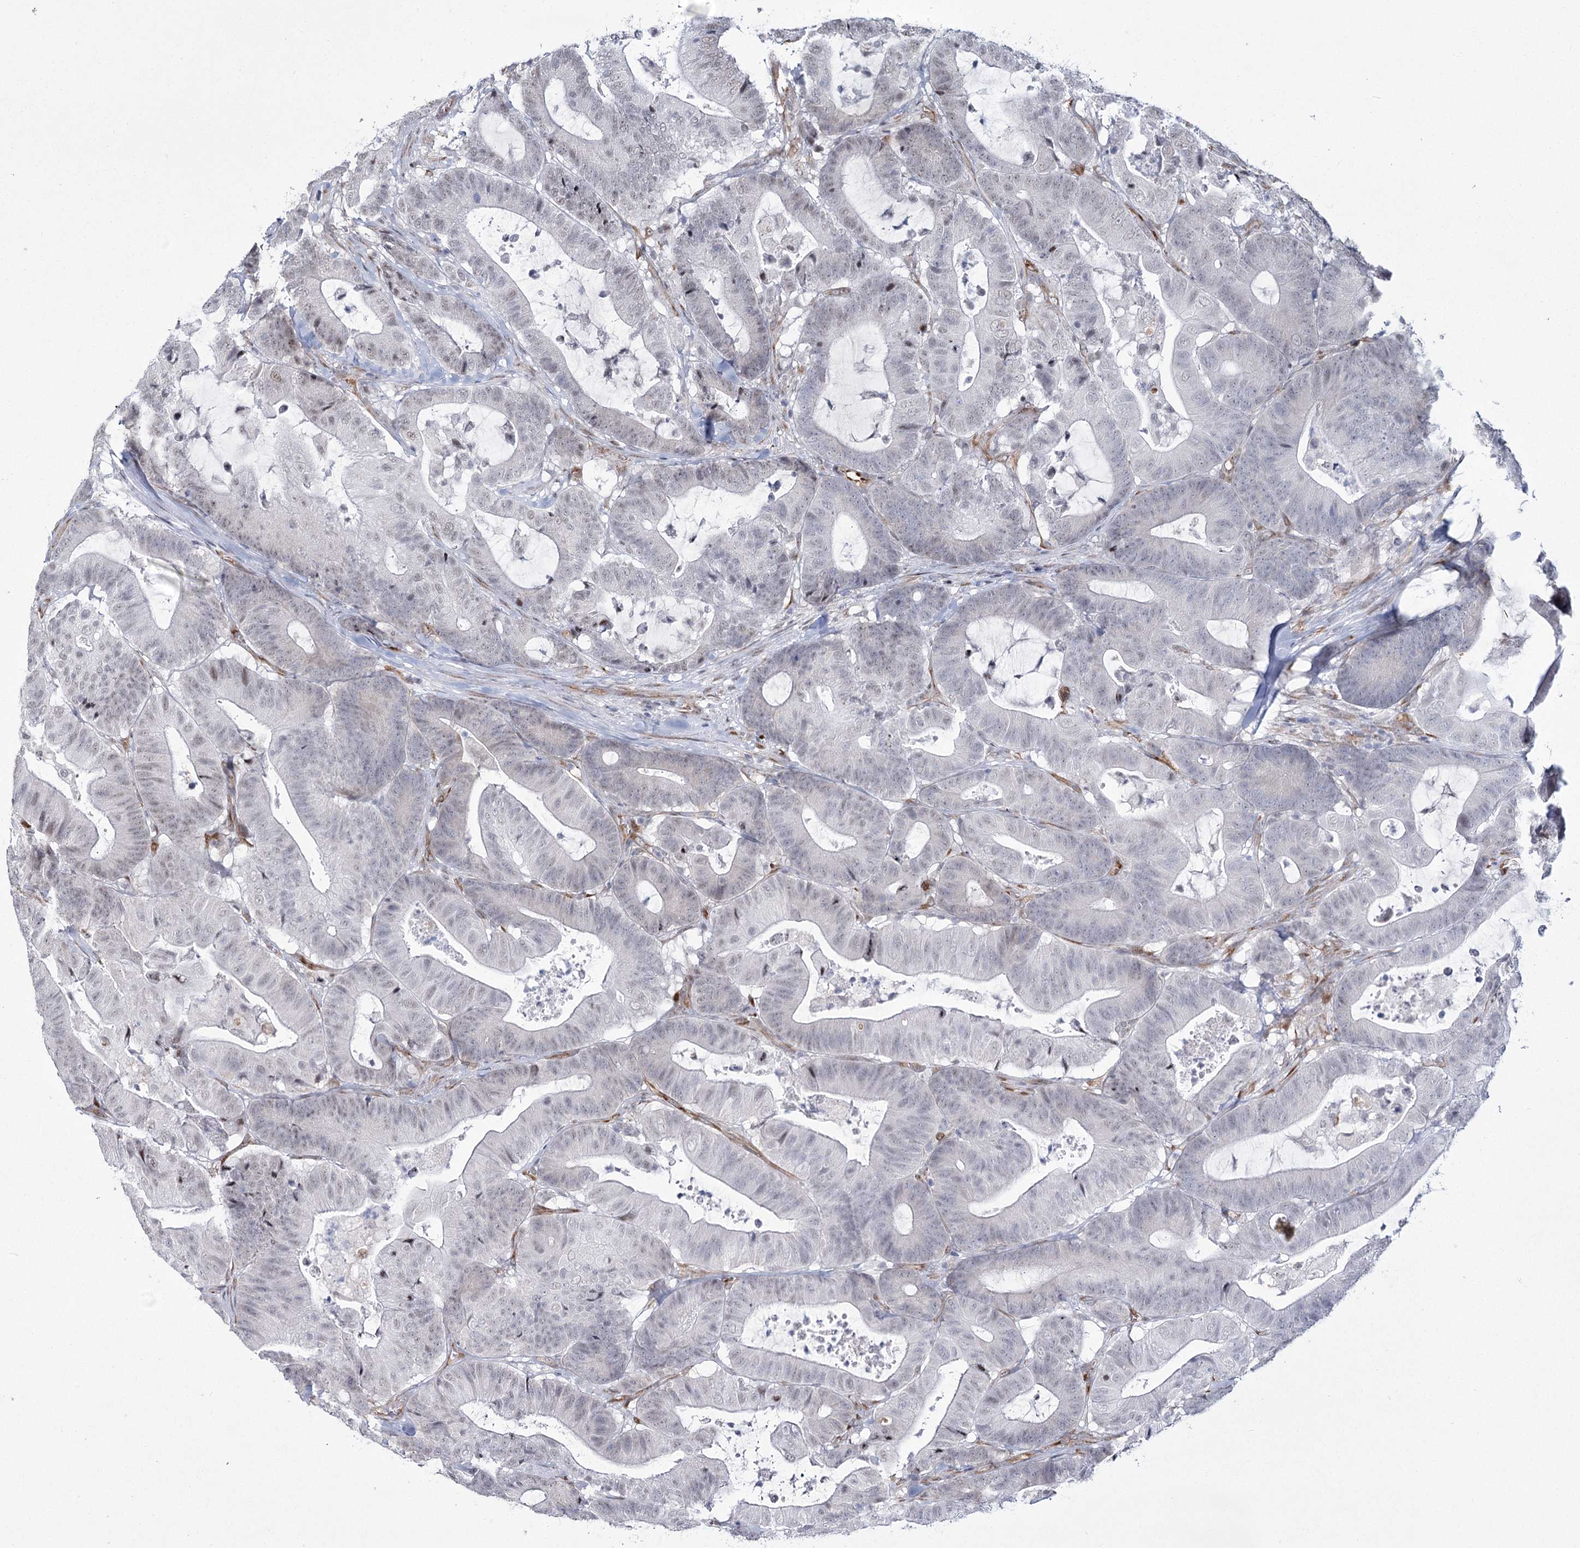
{"staining": {"intensity": "weak", "quantity": "<25%", "location": "nuclear"}, "tissue": "colorectal cancer", "cell_type": "Tumor cells", "image_type": "cancer", "snomed": [{"axis": "morphology", "description": "Adenocarcinoma, NOS"}, {"axis": "topography", "description": "Colon"}], "caption": "Tumor cells are negative for brown protein staining in adenocarcinoma (colorectal). Brightfield microscopy of IHC stained with DAB (brown) and hematoxylin (blue), captured at high magnification.", "gene": "YBX3", "patient": {"sex": "female", "age": 84}}